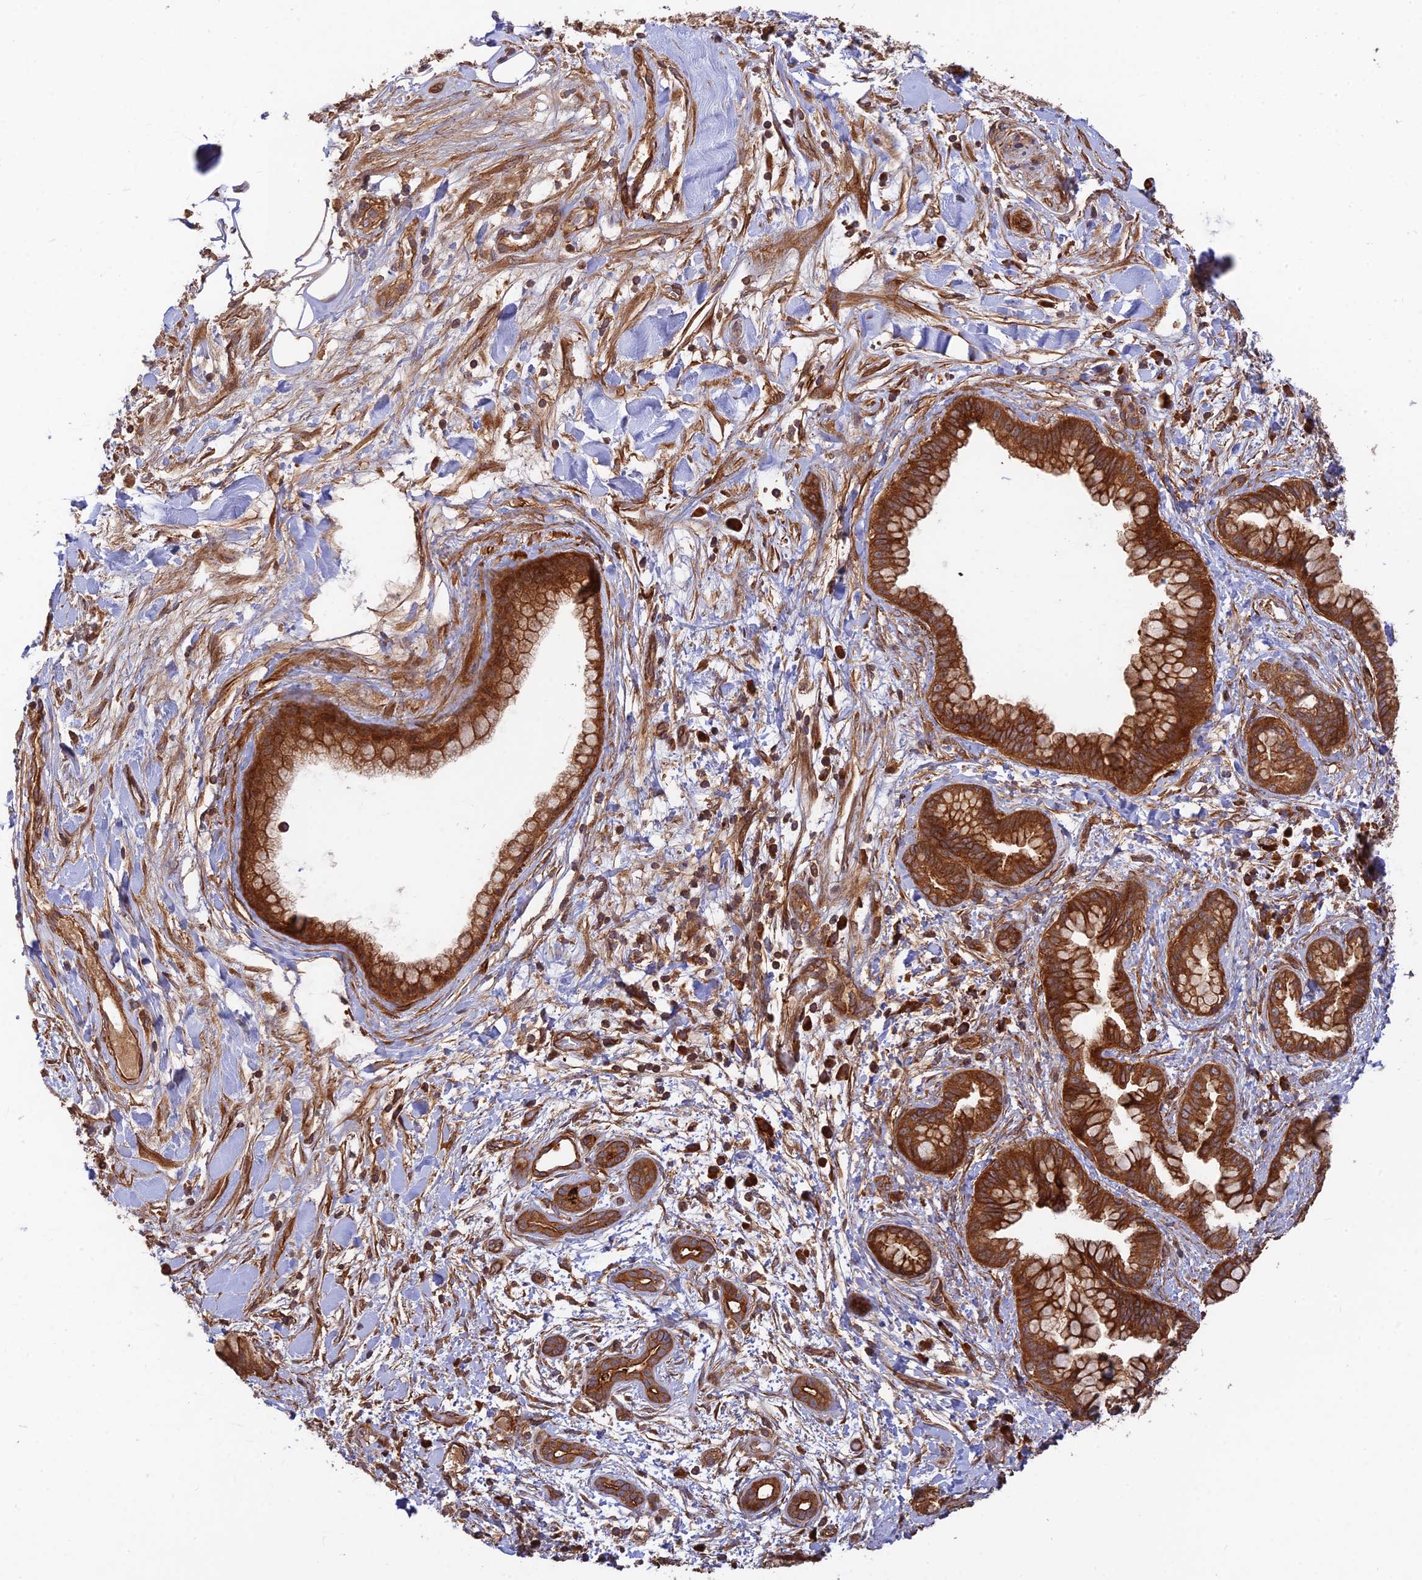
{"staining": {"intensity": "strong", "quantity": ">75%", "location": "cytoplasmic/membranous"}, "tissue": "pancreatic cancer", "cell_type": "Tumor cells", "image_type": "cancer", "snomed": [{"axis": "morphology", "description": "Adenocarcinoma, NOS"}, {"axis": "topography", "description": "Pancreas"}], "caption": "A high amount of strong cytoplasmic/membranous positivity is seen in about >75% of tumor cells in adenocarcinoma (pancreatic) tissue. (Stains: DAB (3,3'-diaminobenzidine) in brown, nuclei in blue, Microscopy: brightfield microscopy at high magnification).", "gene": "RELCH", "patient": {"sex": "female", "age": 78}}